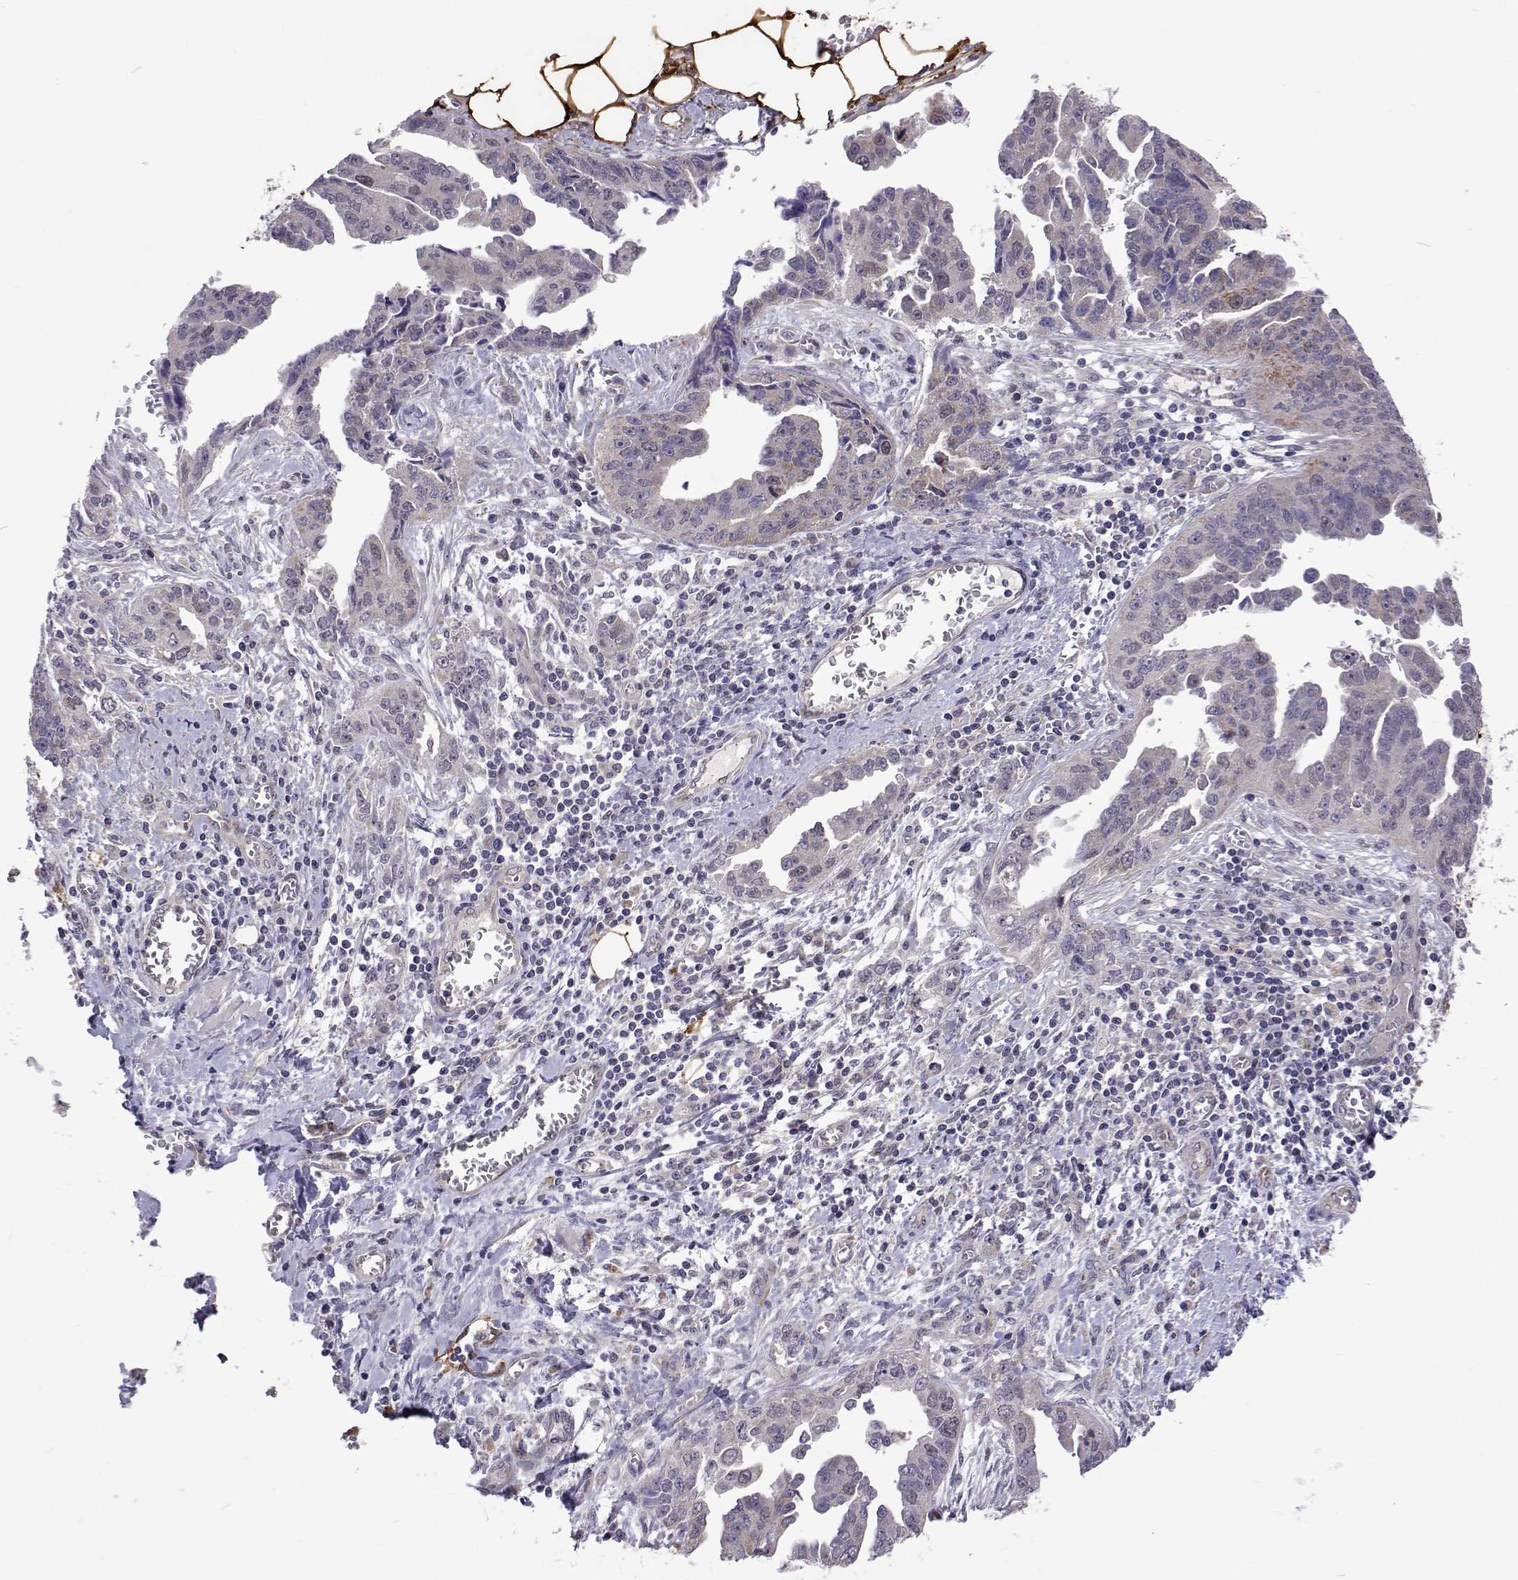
{"staining": {"intensity": "negative", "quantity": "none", "location": "none"}, "tissue": "ovarian cancer", "cell_type": "Tumor cells", "image_type": "cancer", "snomed": [{"axis": "morphology", "description": "Cystadenocarcinoma, serous, NOS"}, {"axis": "topography", "description": "Ovary"}], "caption": "Immunohistochemistry (IHC) photomicrograph of neoplastic tissue: ovarian serous cystadenocarcinoma stained with DAB exhibits no significant protein staining in tumor cells.", "gene": "DHTKD1", "patient": {"sex": "female", "age": 75}}